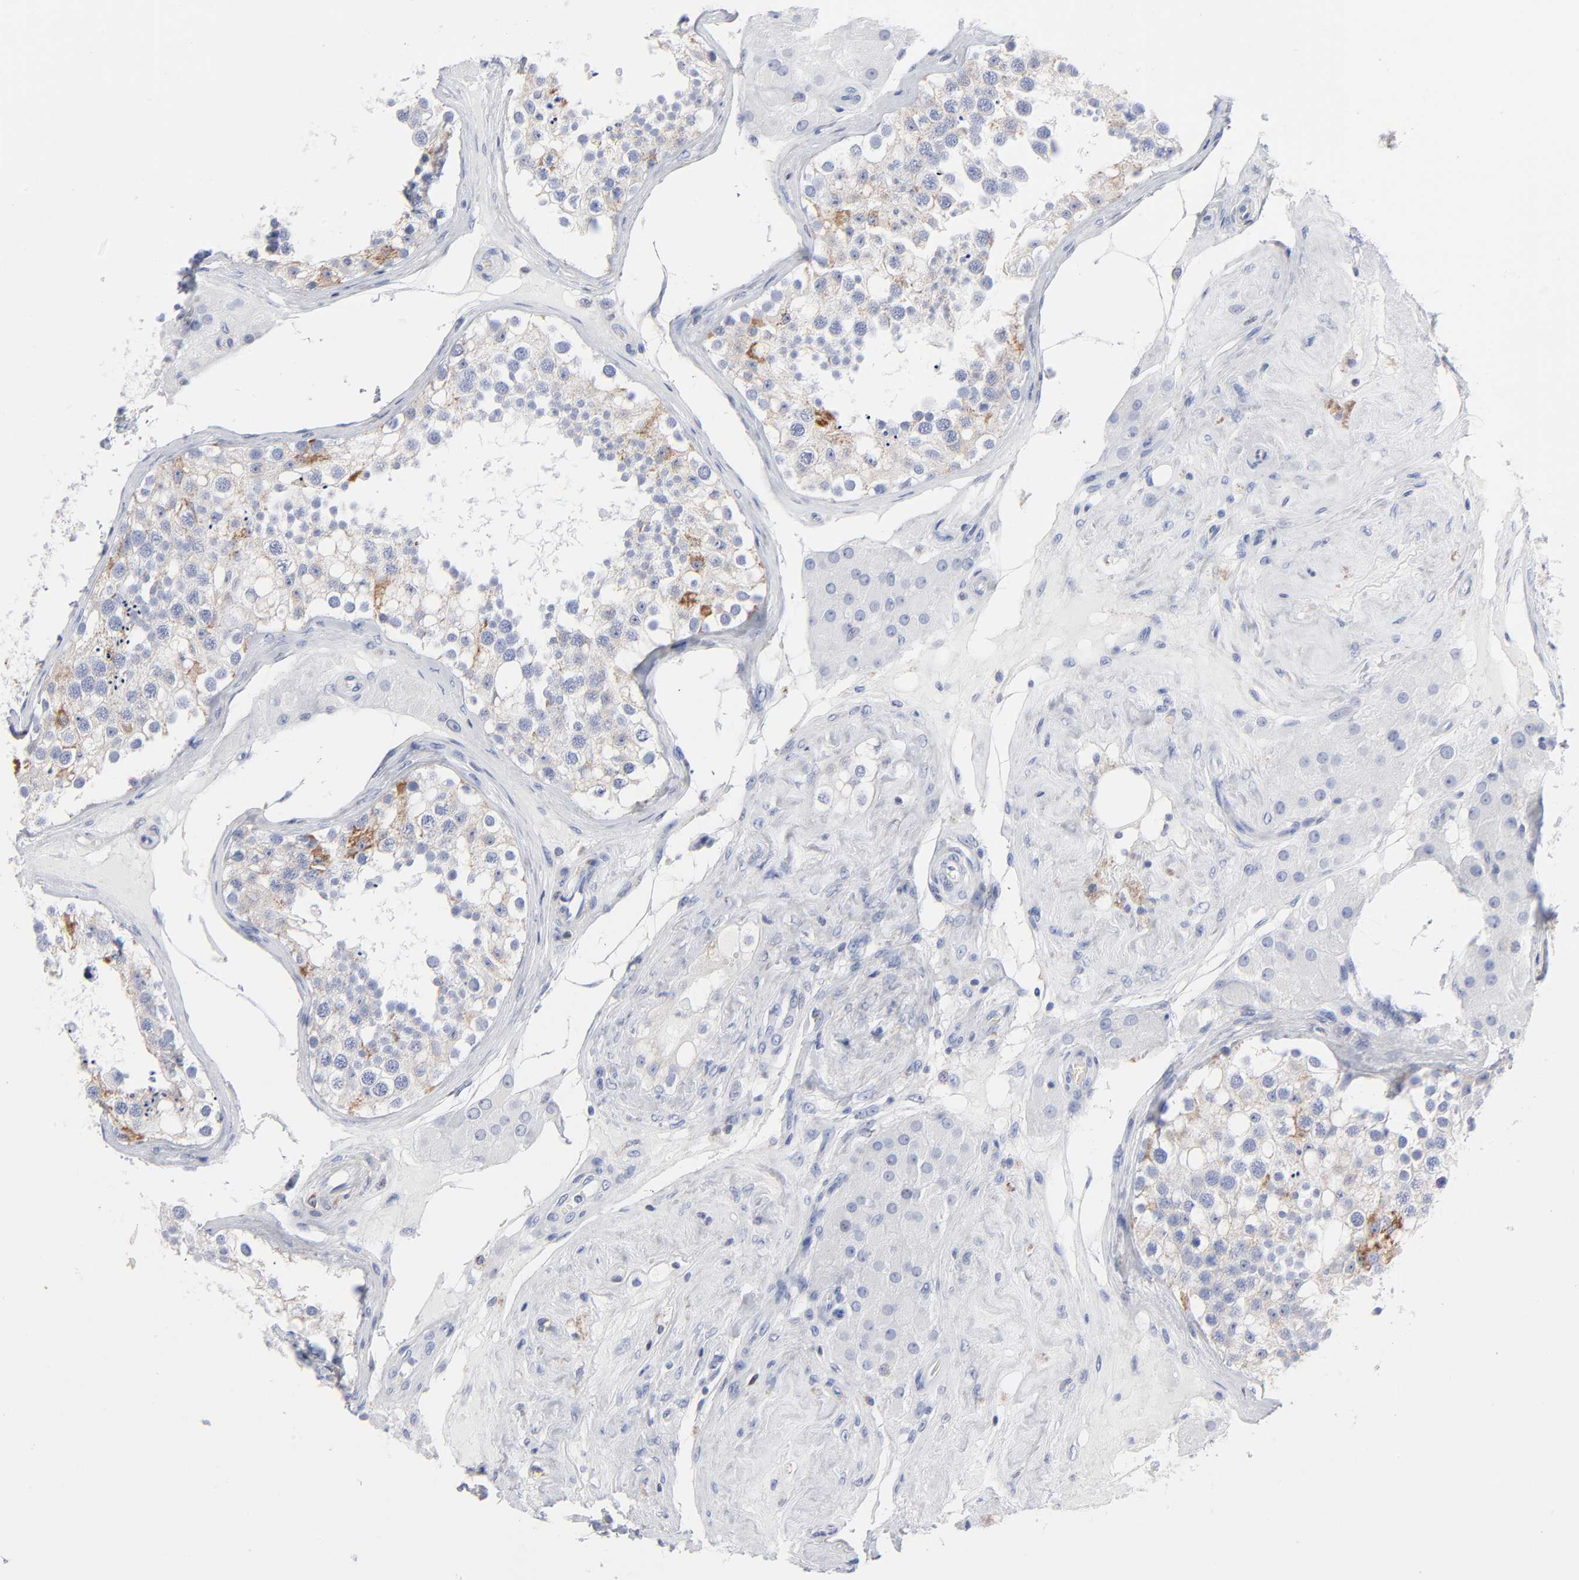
{"staining": {"intensity": "weak", "quantity": "<25%", "location": "cytoplasmic/membranous"}, "tissue": "testis", "cell_type": "Cells in seminiferous ducts", "image_type": "normal", "snomed": [{"axis": "morphology", "description": "Normal tissue, NOS"}, {"axis": "topography", "description": "Testis"}], "caption": "Cells in seminiferous ducts are negative for protein expression in unremarkable human testis.", "gene": "CHCHD10", "patient": {"sex": "male", "age": 68}}